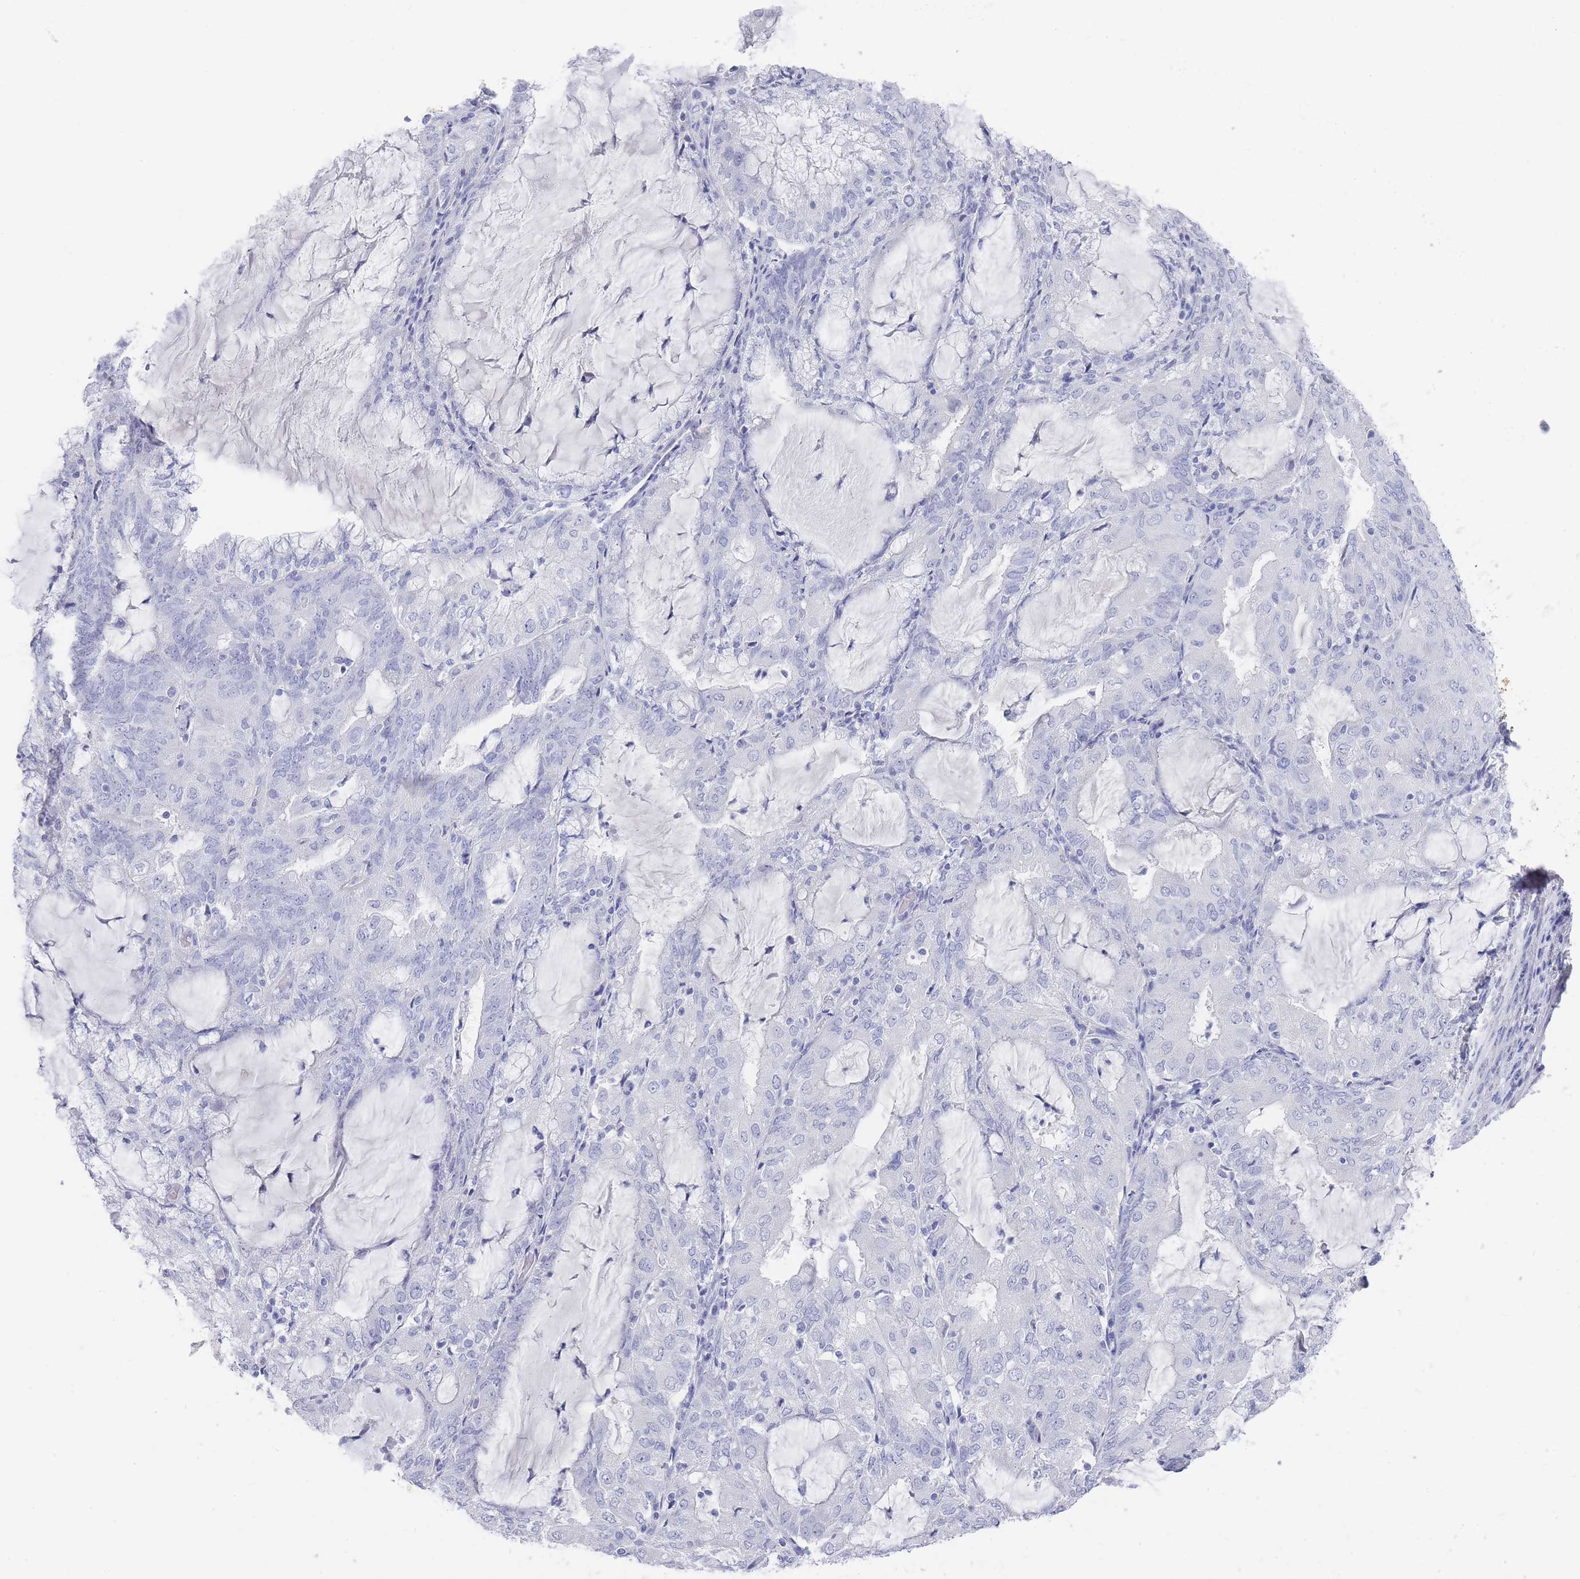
{"staining": {"intensity": "negative", "quantity": "none", "location": "none"}, "tissue": "endometrial cancer", "cell_type": "Tumor cells", "image_type": "cancer", "snomed": [{"axis": "morphology", "description": "Adenocarcinoma, NOS"}, {"axis": "topography", "description": "Endometrium"}], "caption": "DAB immunohistochemical staining of human endometrial cancer (adenocarcinoma) exhibits no significant positivity in tumor cells.", "gene": "RAB2B", "patient": {"sex": "female", "age": 81}}